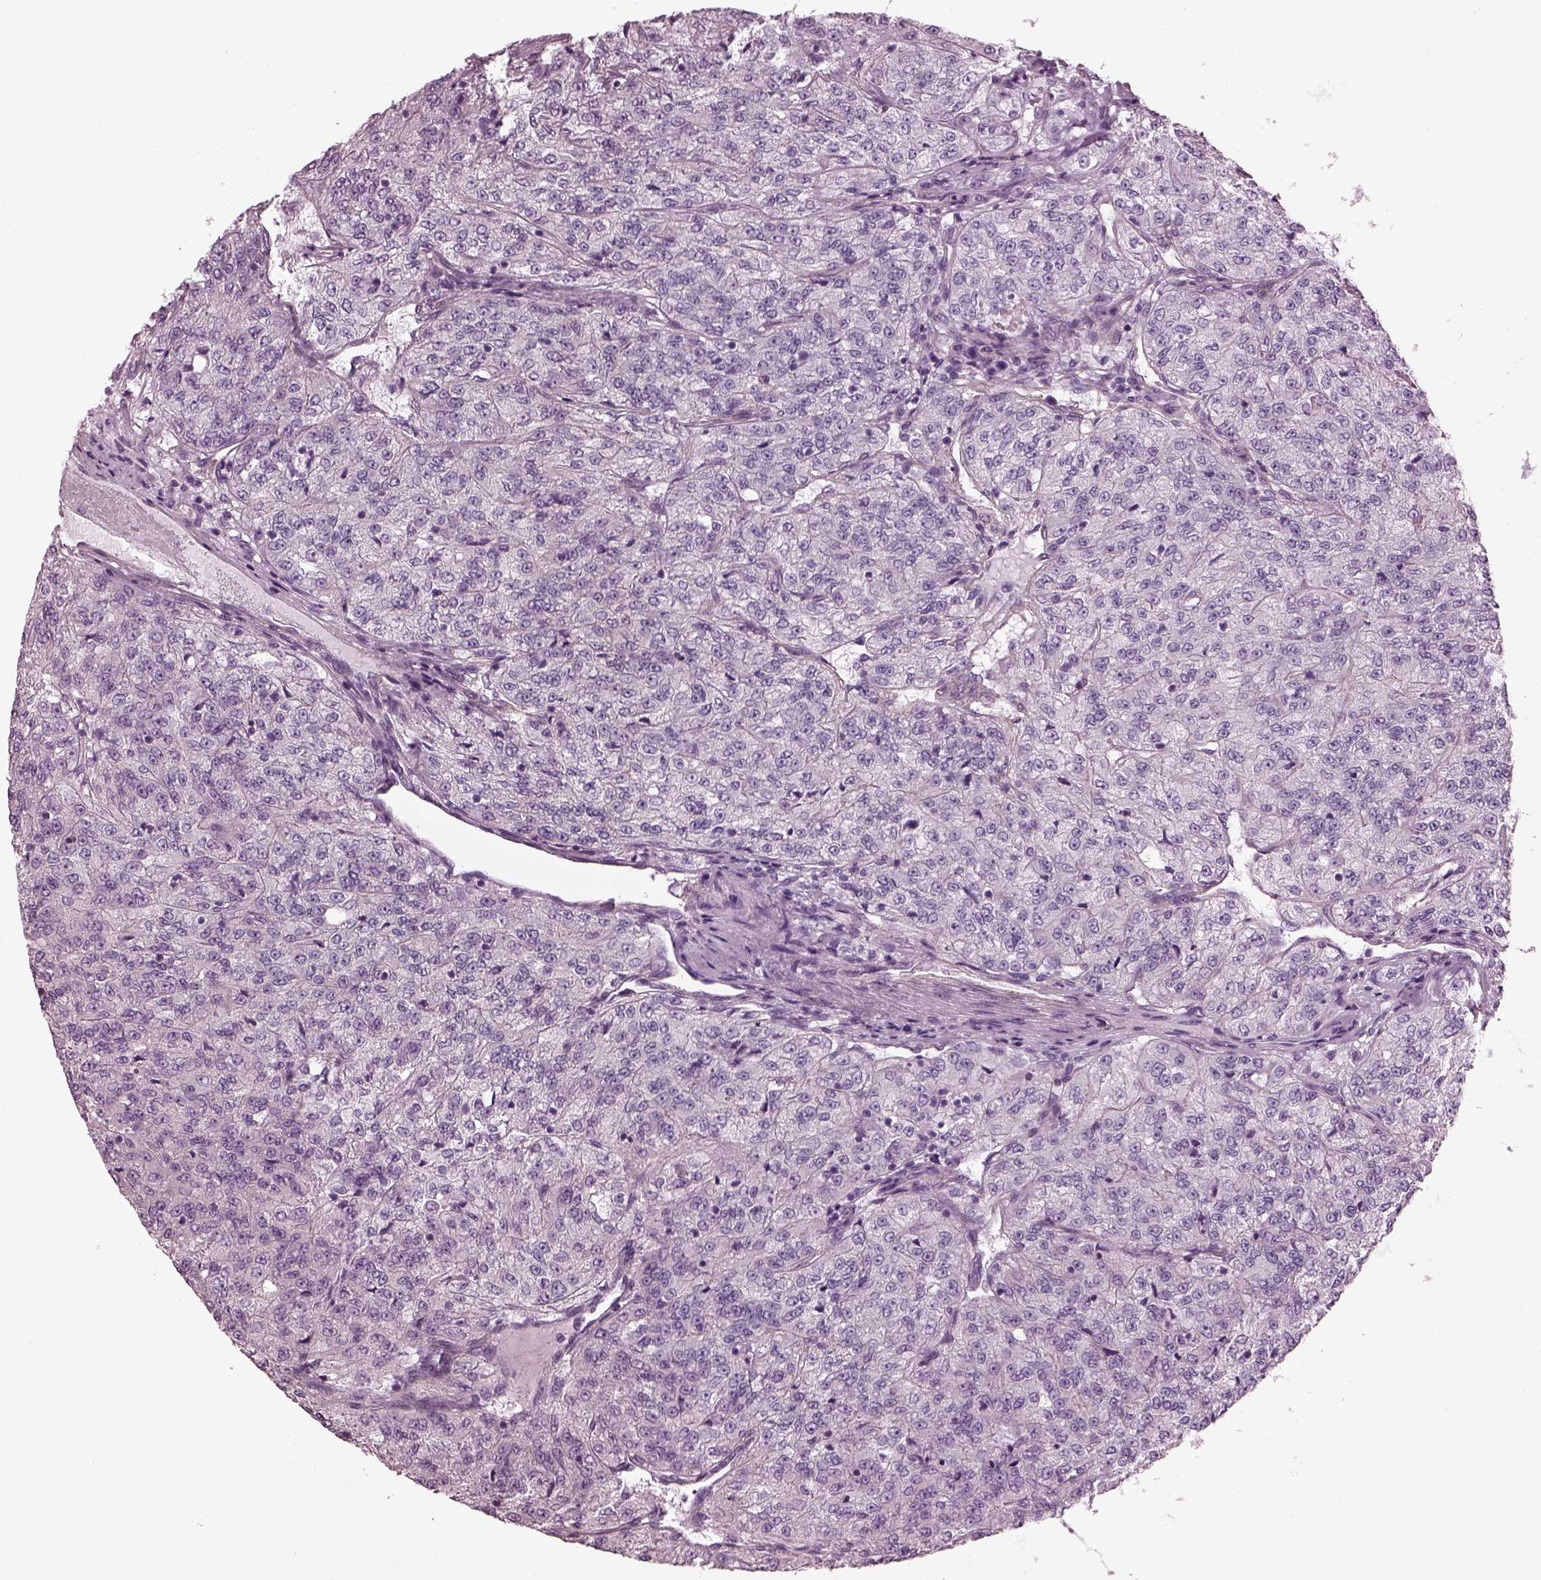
{"staining": {"intensity": "negative", "quantity": "none", "location": "none"}, "tissue": "renal cancer", "cell_type": "Tumor cells", "image_type": "cancer", "snomed": [{"axis": "morphology", "description": "Adenocarcinoma, NOS"}, {"axis": "topography", "description": "Kidney"}], "caption": "Adenocarcinoma (renal) was stained to show a protein in brown. There is no significant staining in tumor cells. The staining is performed using DAB (3,3'-diaminobenzidine) brown chromogen with nuclei counter-stained in using hematoxylin.", "gene": "BFSP1", "patient": {"sex": "female", "age": 63}}